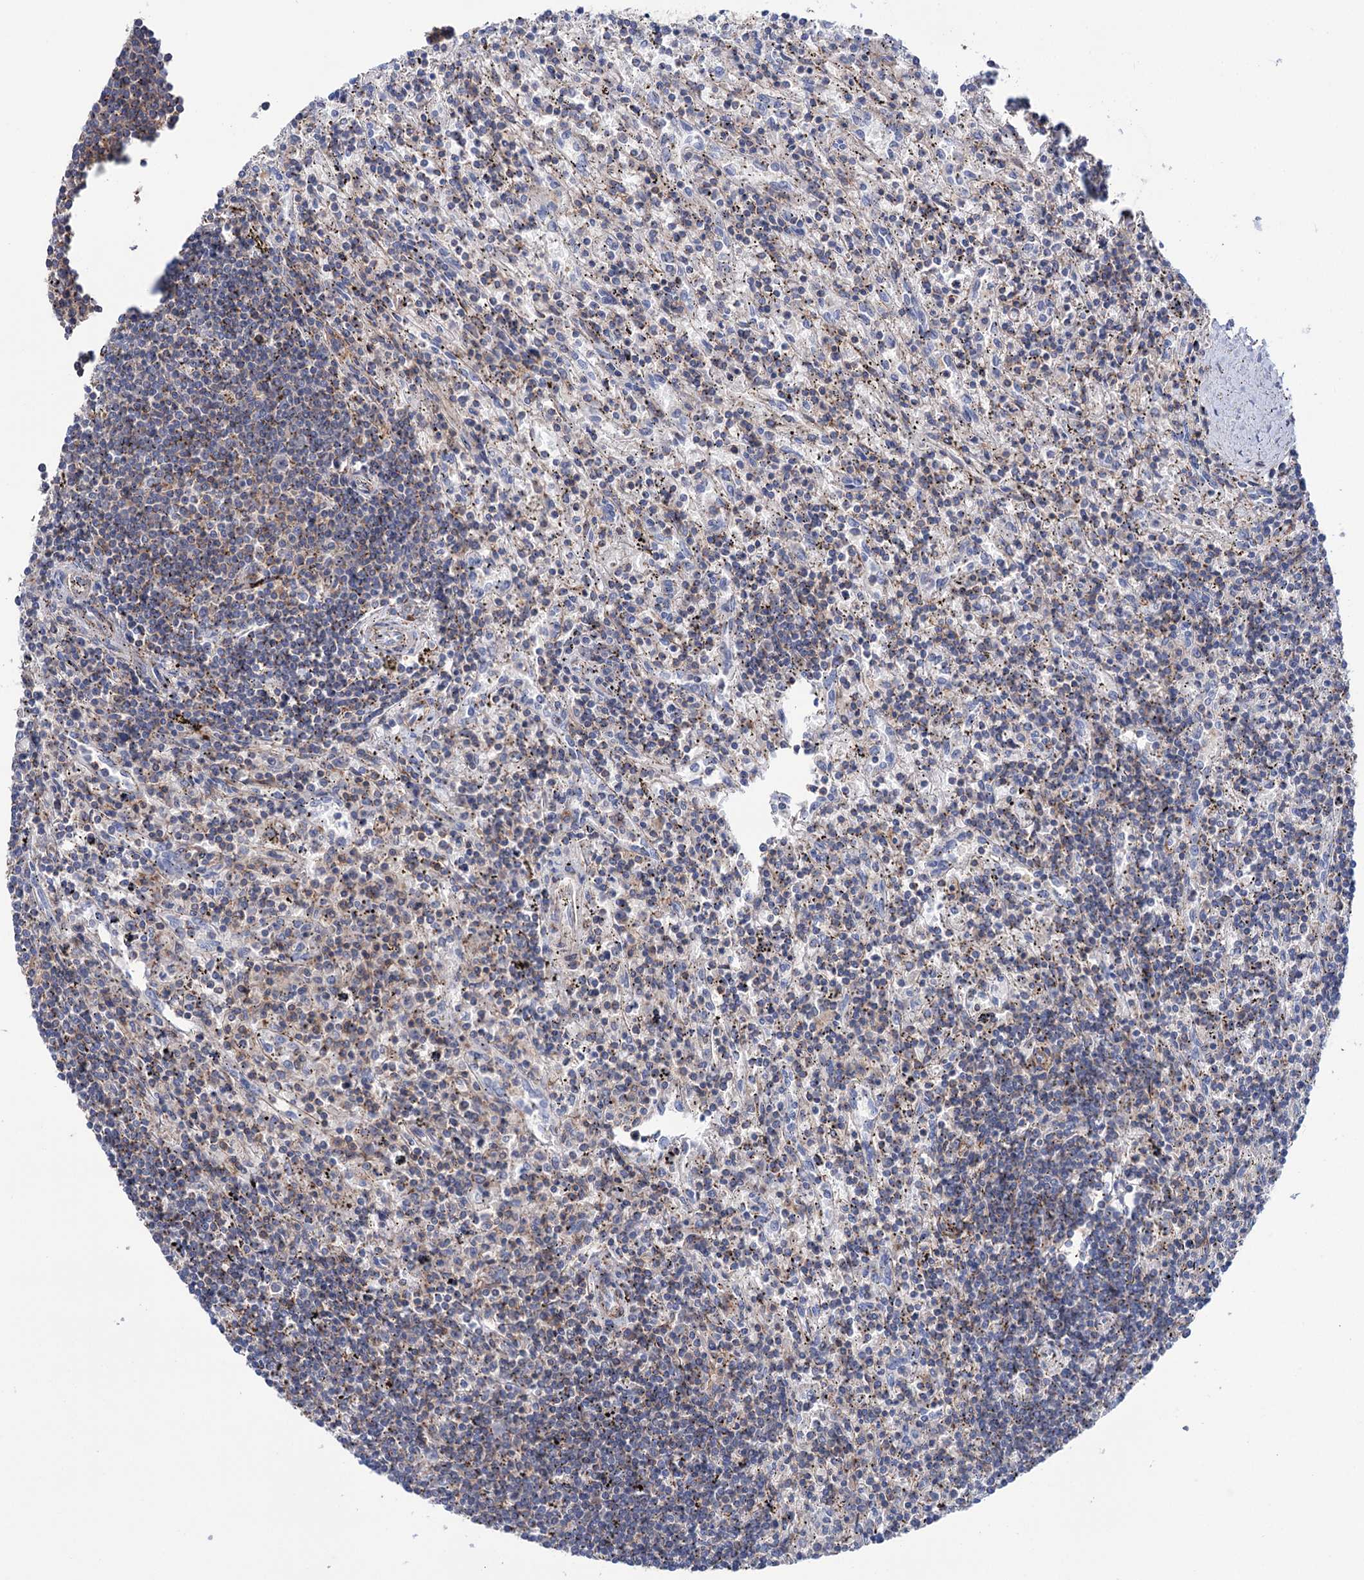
{"staining": {"intensity": "negative", "quantity": "none", "location": "none"}, "tissue": "lymphoma", "cell_type": "Tumor cells", "image_type": "cancer", "snomed": [{"axis": "morphology", "description": "Malignant lymphoma, non-Hodgkin's type, Low grade"}, {"axis": "topography", "description": "Spleen"}], "caption": "Tumor cells show no significant positivity in lymphoma. (DAB (3,3'-diaminobenzidine) IHC visualized using brightfield microscopy, high magnification).", "gene": "DEF6", "patient": {"sex": "male", "age": 76}}